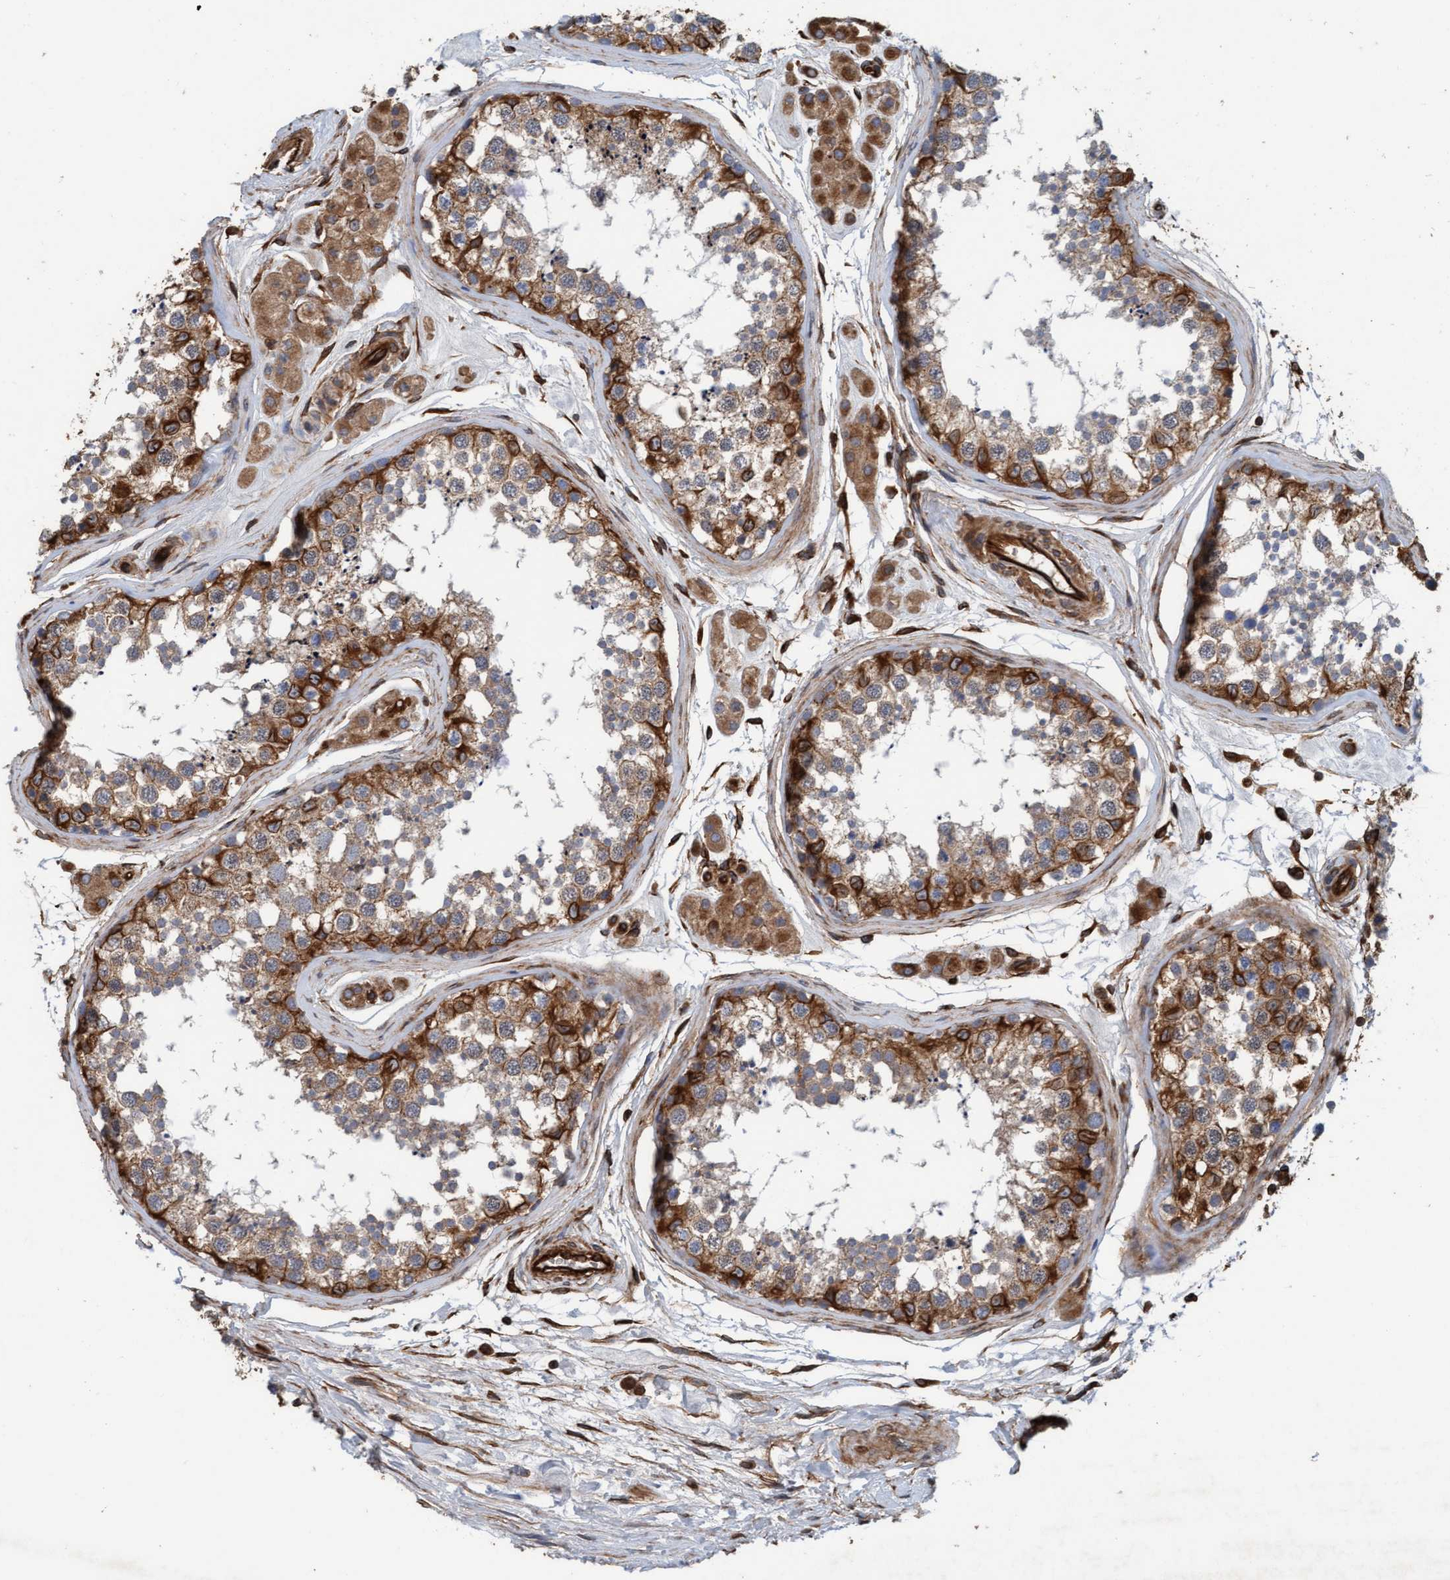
{"staining": {"intensity": "strong", "quantity": "25%-75%", "location": "cytoplasmic/membranous"}, "tissue": "testis", "cell_type": "Cells in seminiferous ducts", "image_type": "normal", "snomed": [{"axis": "morphology", "description": "Normal tissue, NOS"}, {"axis": "topography", "description": "Testis"}], "caption": "Protein expression analysis of normal testis reveals strong cytoplasmic/membranous staining in approximately 25%-75% of cells in seminiferous ducts. (IHC, brightfield microscopy, high magnification).", "gene": "STXBP4", "patient": {"sex": "male", "age": 56}}